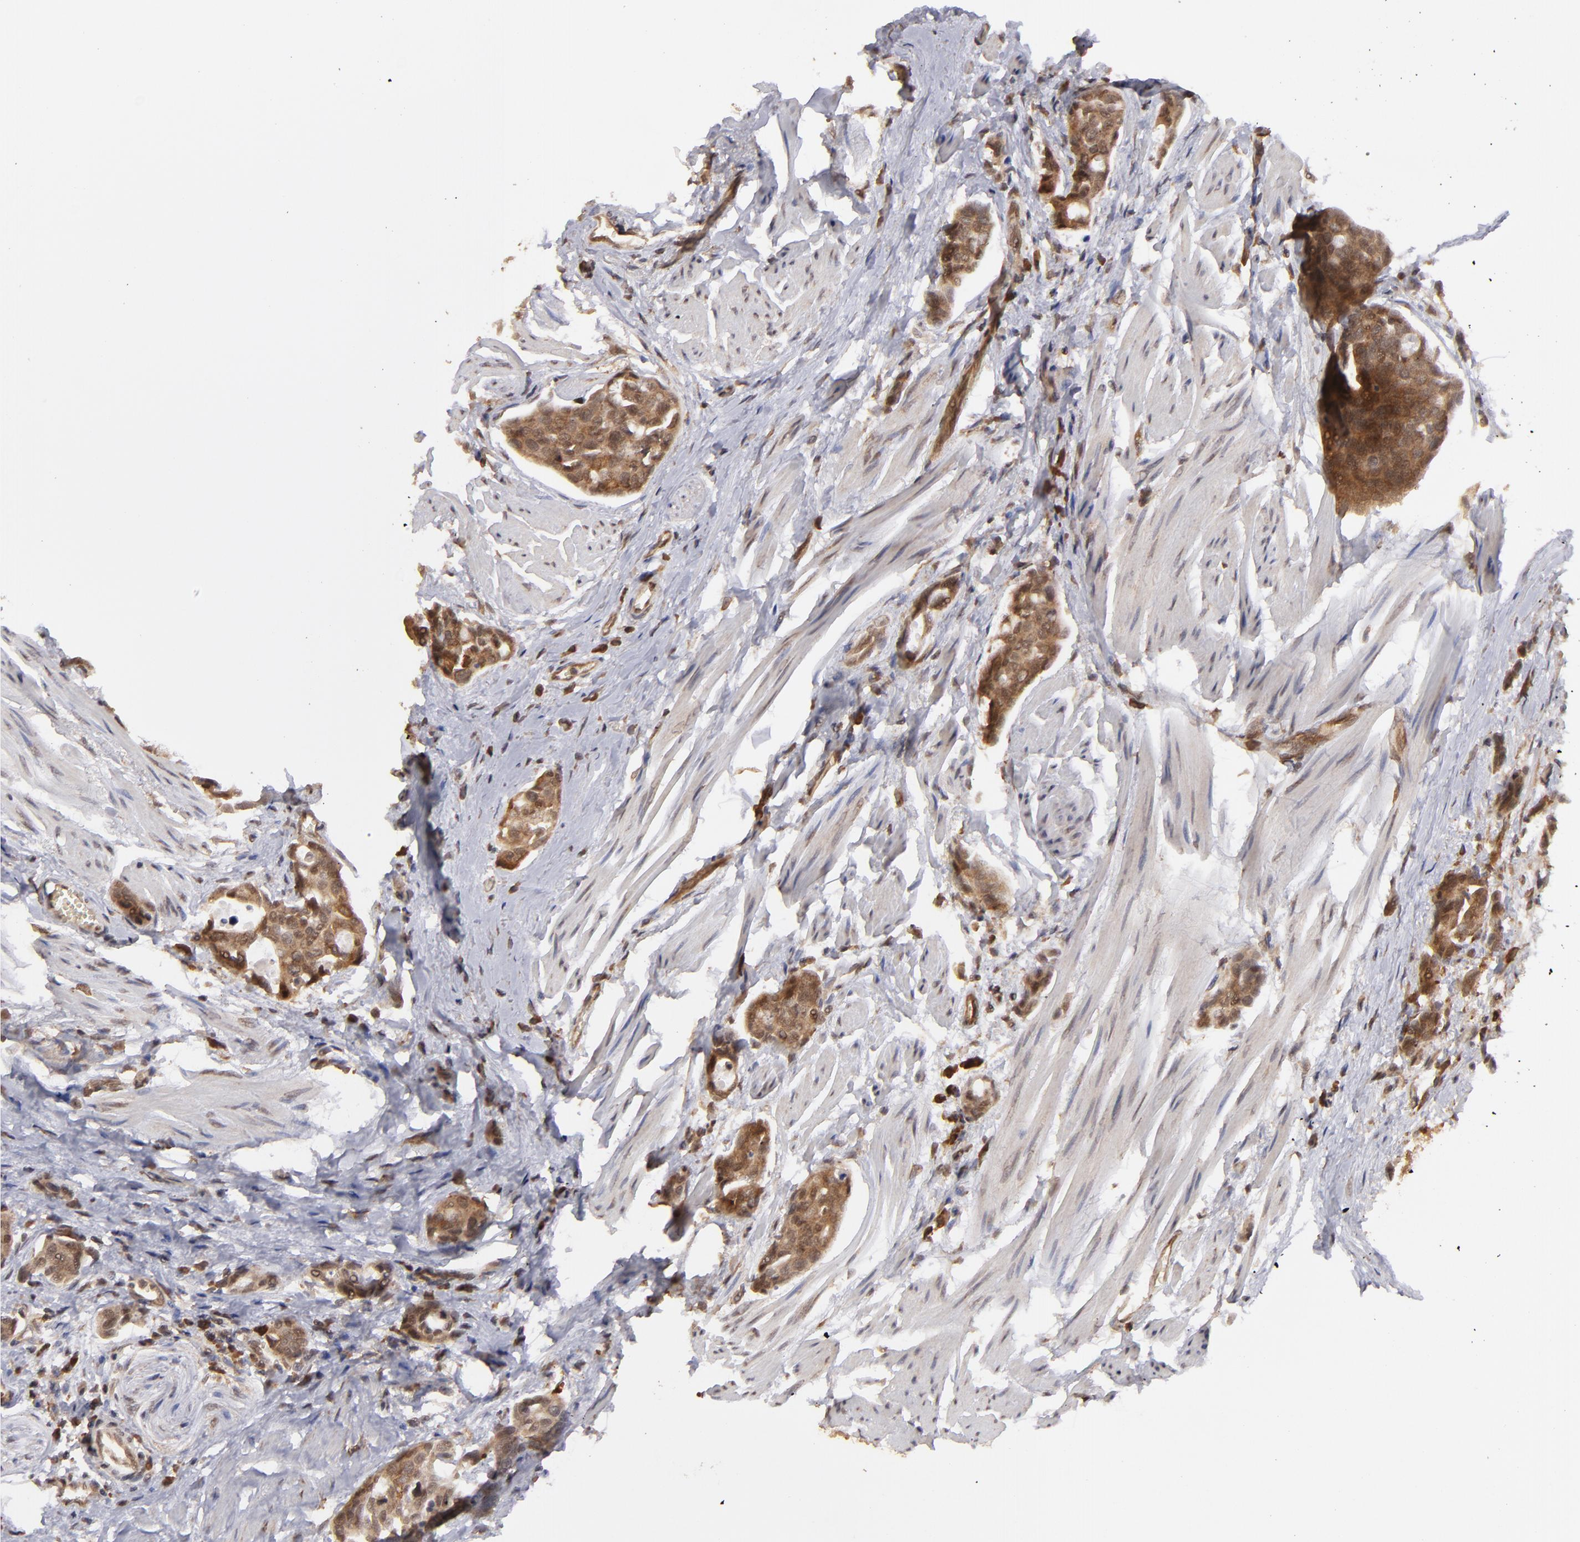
{"staining": {"intensity": "moderate", "quantity": ">75%", "location": "cytoplasmic/membranous"}, "tissue": "urothelial cancer", "cell_type": "Tumor cells", "image_type": "cancer", "snomed": [{"axis": "morphology", "description": "Urothelial carcinoma, High grade"}, {"axis": "topography", "description": "Urinary bladder"}], "caption": "This photomicrograph displays immunohistochemistry staining of human urothelial carcinoma (high-grade), with medium moderate cytoplasmic/membranous positivity in about >75% of tumor cells.", "gene": "MAPK3", "patient": {"sex": "male", "age": 78}}